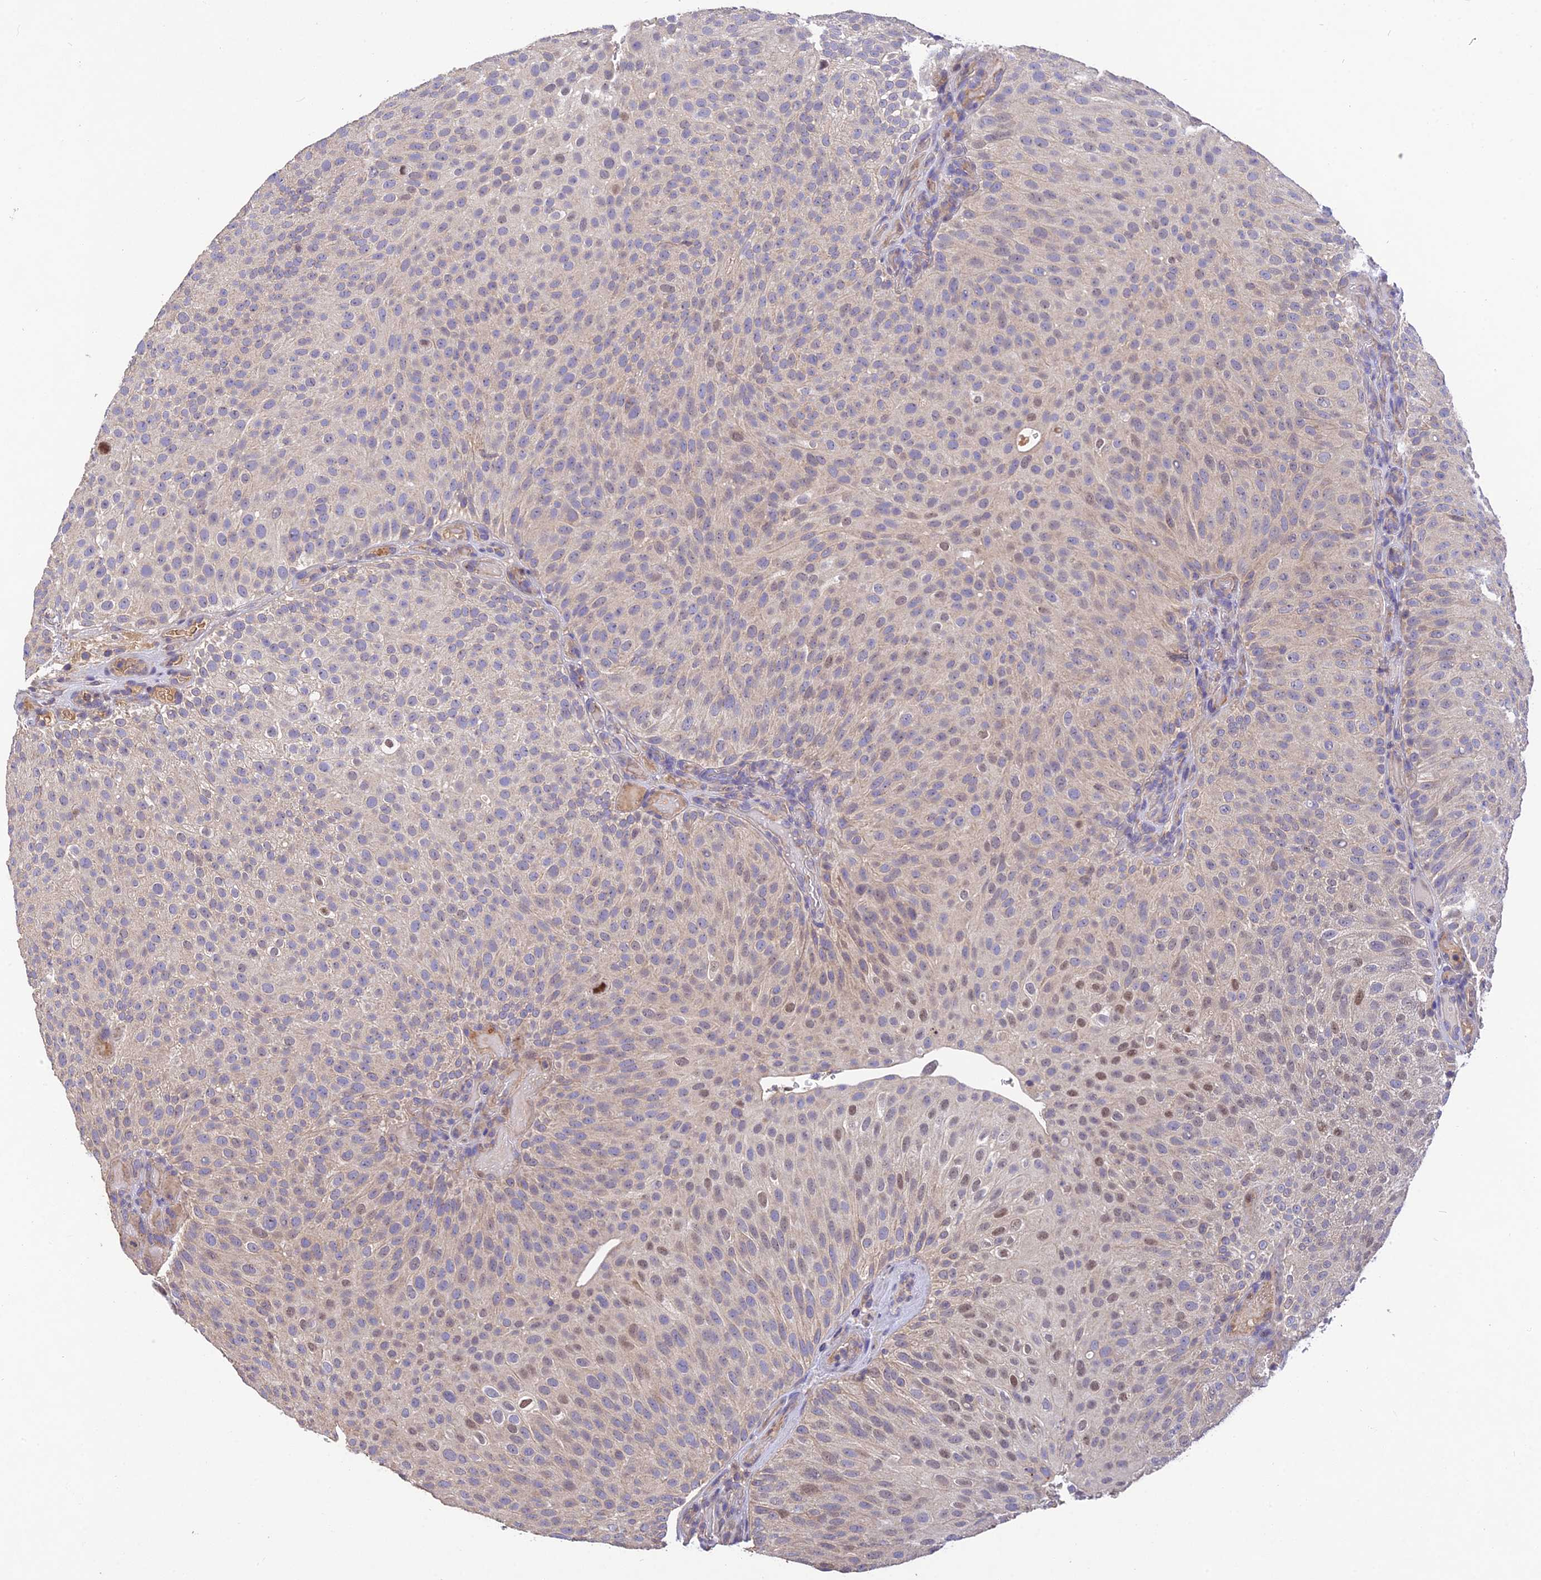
{"staining": {"intensity": "moderate", "quantity": "<25%", "location": "nuclear"}, "tissue": "urothelial cancer", "cell_type": "Tumor cells", "image_type": "cancer", "snomed": [{"axis": "morphology", "description": "Urothelial carcinoma, Low grade"}, {"axis": "topography", "description": "Urinary bladder"}], "caption": "A brown stain highlights moderate nuclear expression of a protein in human urothelial carcinoma (low-grade) tumor cells. (brown staining indicates protein expression, while blue staining denotes nuclei).", "gene": "DENND5B", "patient": {"sex": "male", "age": 78}}